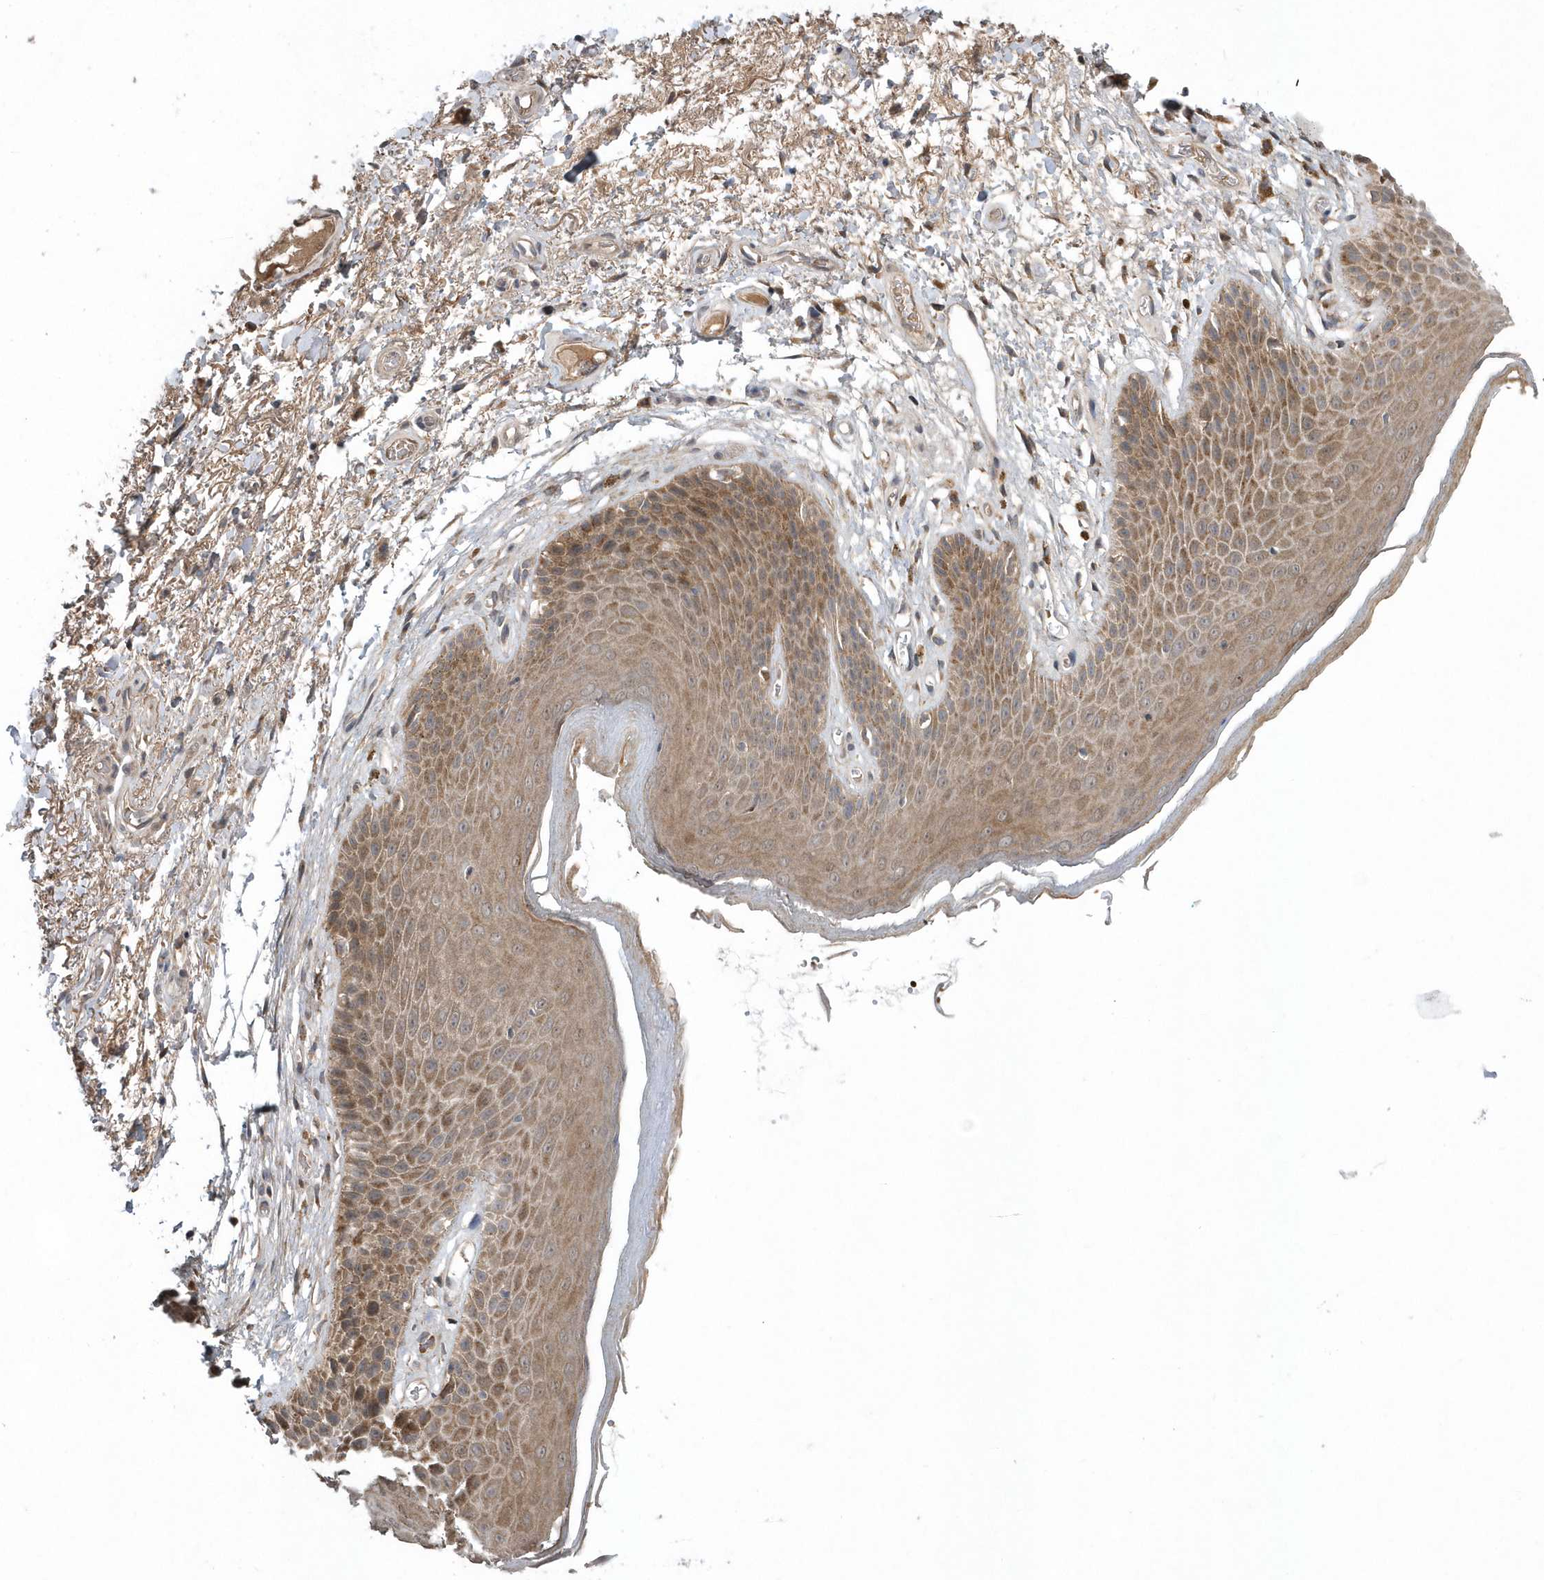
{"staining": {"intensity": "moderate", "quantity": "25%-75%", "location": "cytoplasmic/membranous"}, "tissue": "skin", "cell_type": "Epidermal cells", "image_type": "normal", "snomed": [{"axis": "morphology", "description": "Normal tissue, NOS"}, {"axis": "topography", "description": "Anal"}], "caption": "Benign skin was stained to show a protein in brown. There is medium levels of moderate cytoplasmic/membranous staining in about 25%-75% of epidermal cells. (brown staining indicates protein expression, while blue staining denotes nuclei).", "gene": "HMGCS1", "patient": {"sex": "male", "age": 74}}